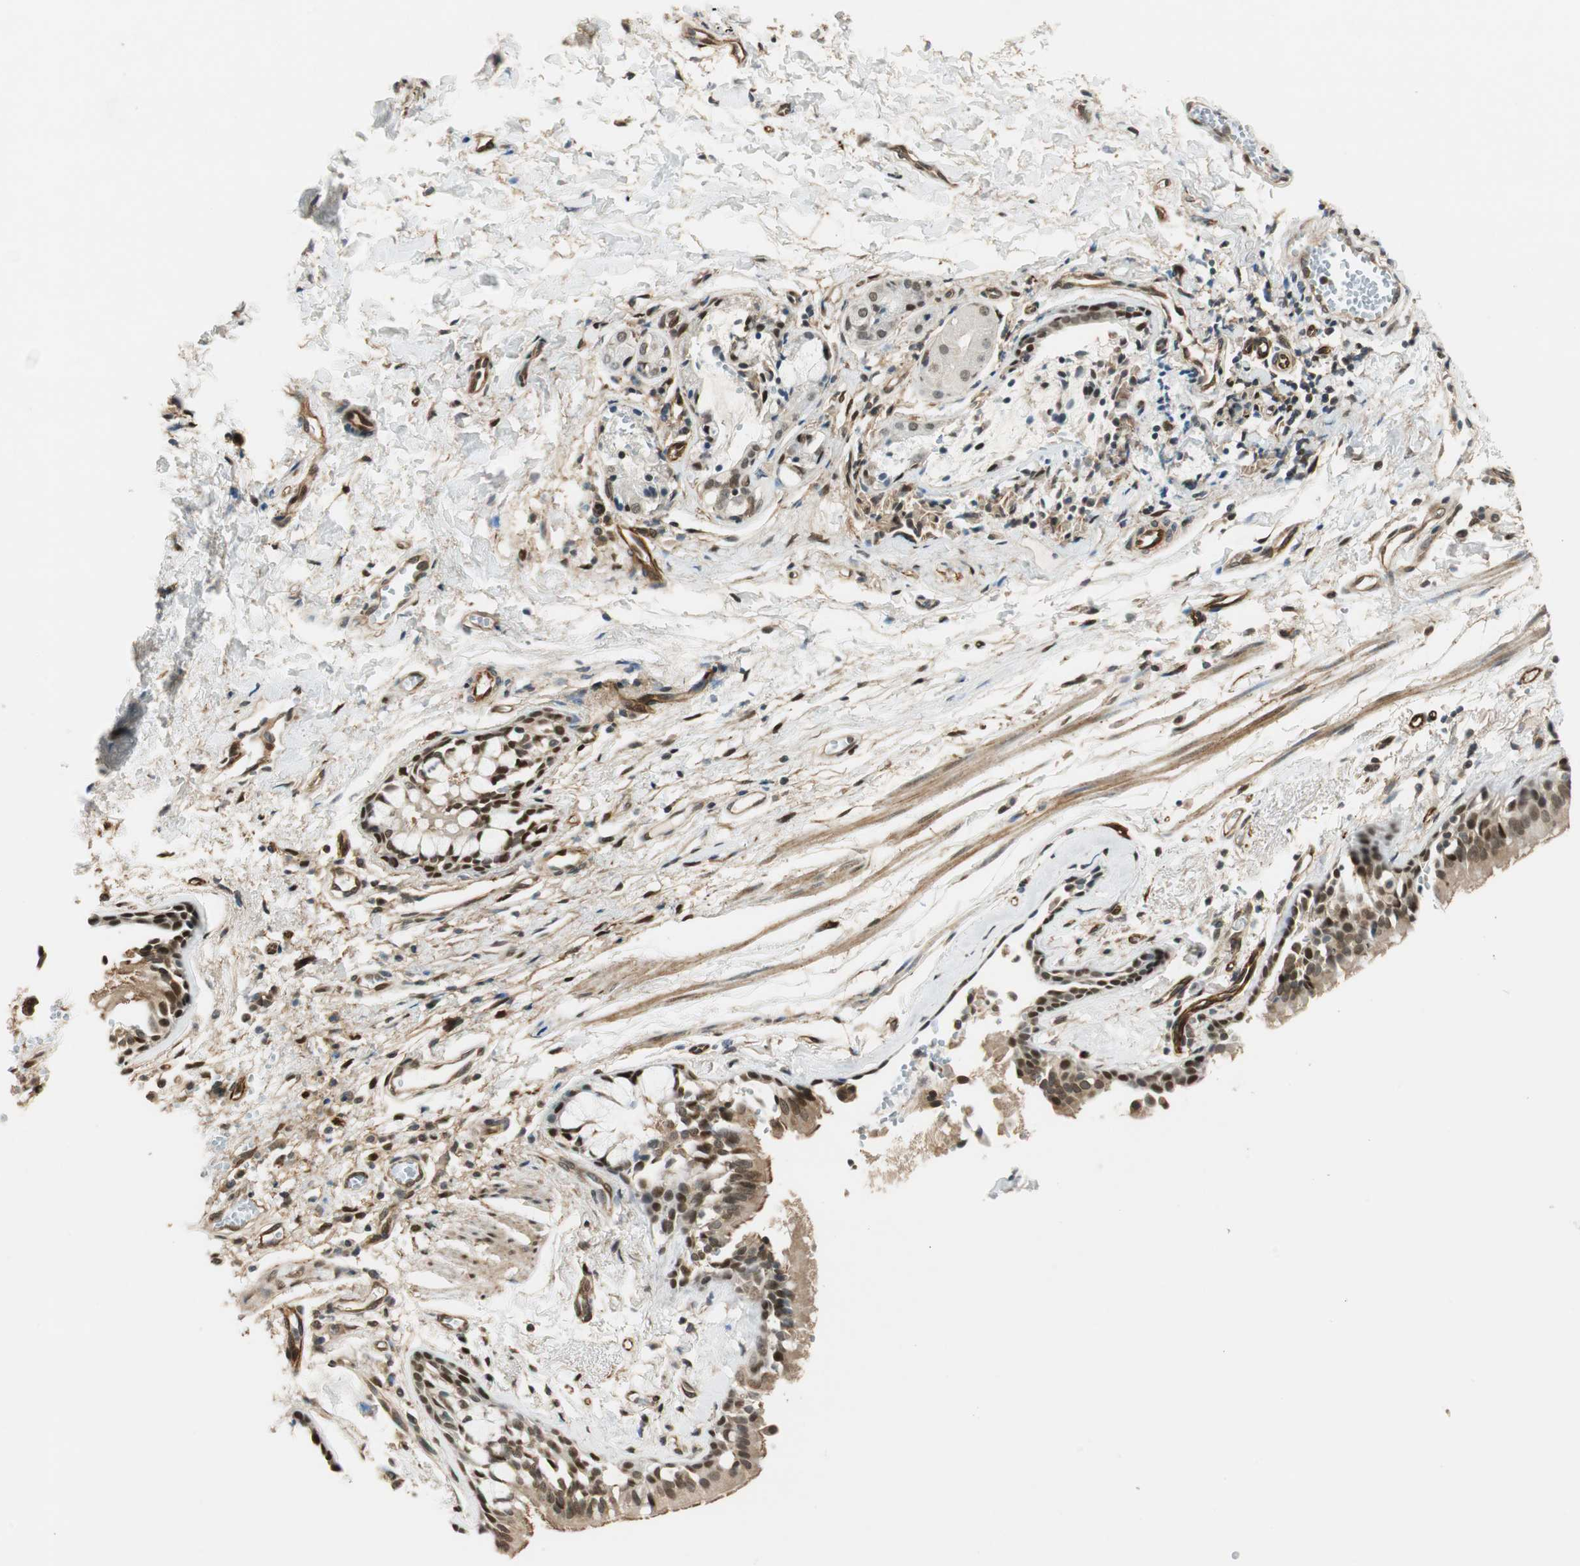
{"staining": {"intensity": "strong", "quantity": ">75%", "location": "cytoplasmic/membranous,nuclear"}, "tissue": "bronchus", "cell_type": "Respiratory epithelial cells", "image_type": "normal", "snomed": [{"axis": "morphology", "description": "Normal tissue, NOS"}, {"axis": "topography", "description": "Bronchus"}, {"axis": "topography", "description": "Lung"}], "caption": "Protein expression analysis of normal bronchus displays strong cytoplasmic/membranous,nuclear expression in approximately >75% of respiratory epithelial cells.", "gene": "NES", "patient": {"sex": "female", "age": 56}}